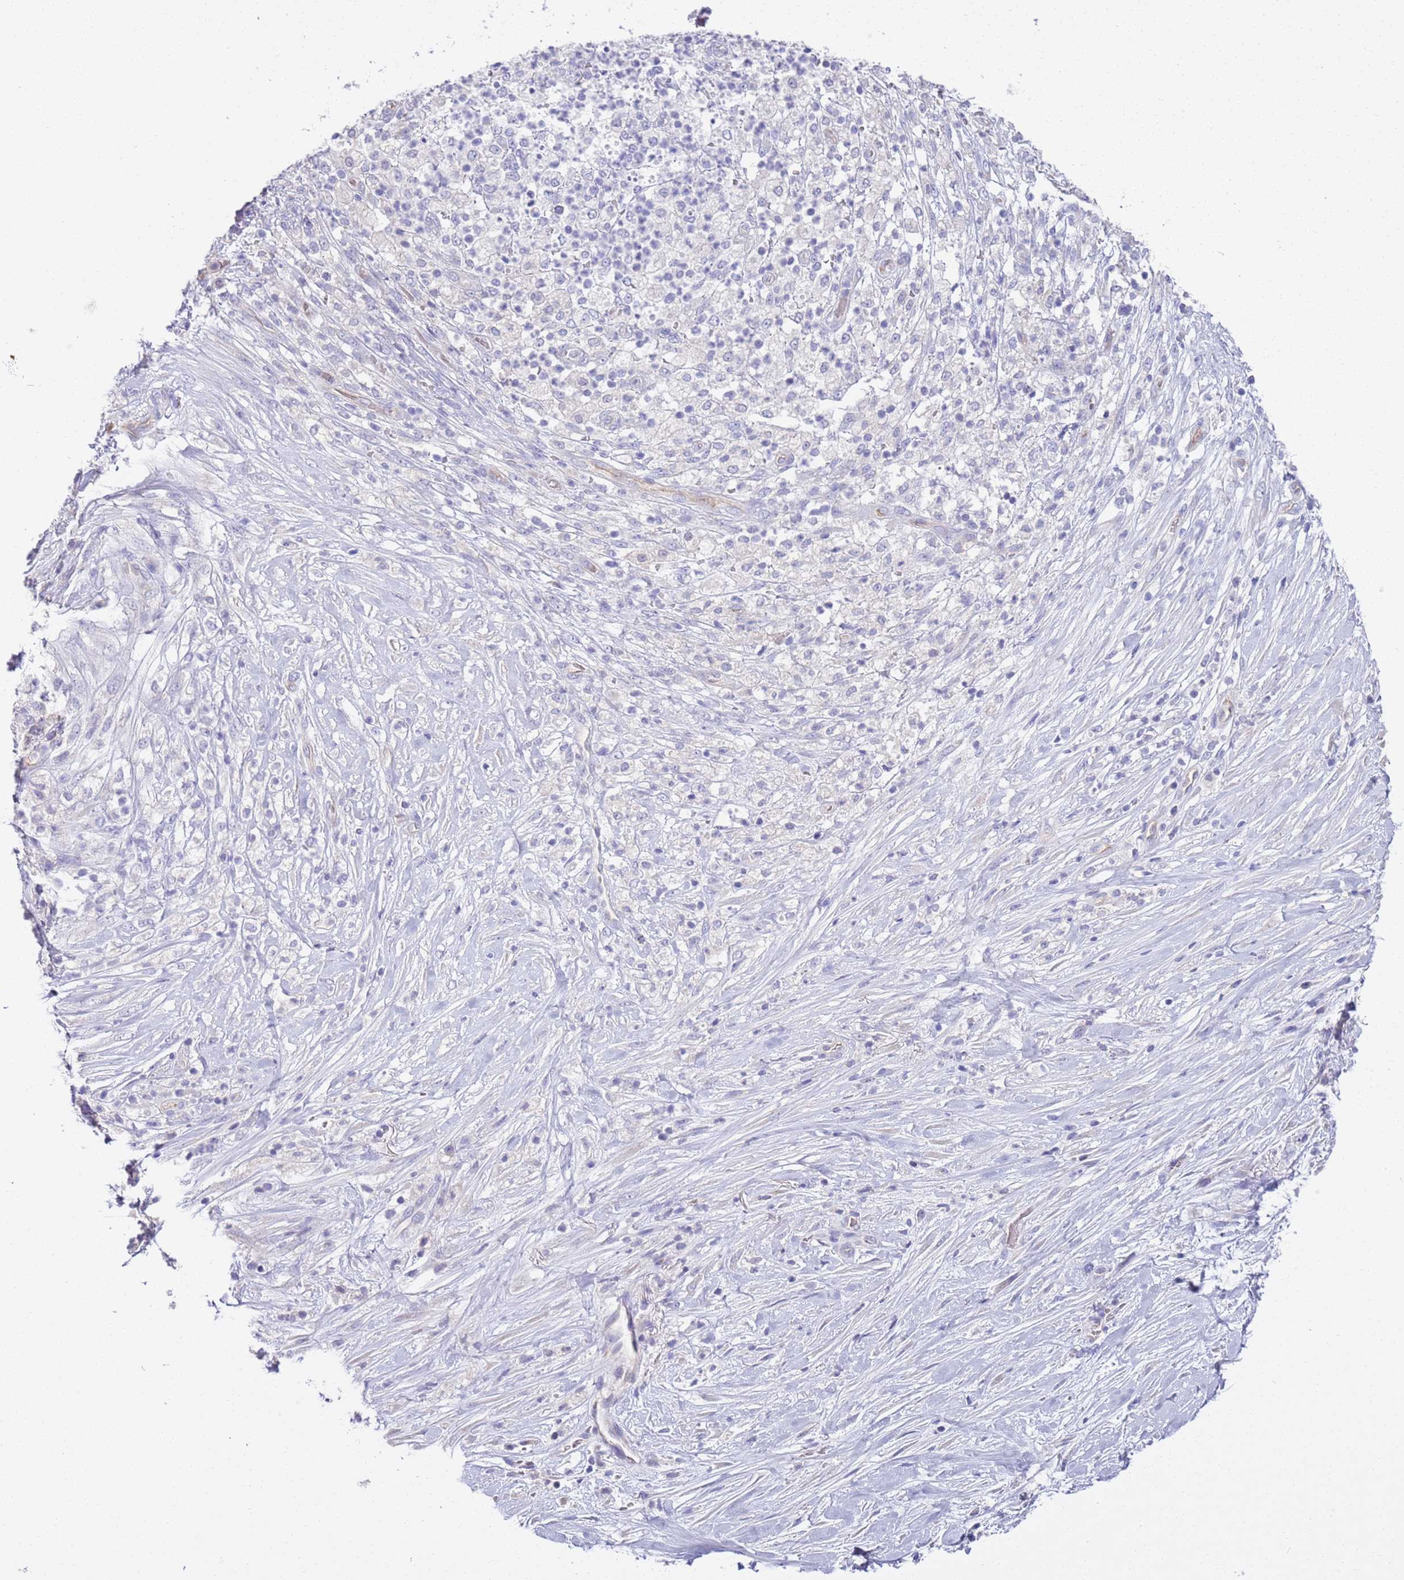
{"staining": {"intensity": "negative", "quantity": "none", "location": "none"}, "tissue": "pancreatic cancer", "cell_type": "Tumor cells", "image_type": "cancer", "snomed": [{"axis": "morphology", "description": "Adenocarcinoma, NOS"}, {"axis": "topography", "description": "Pancreas"}], "caption": "Tumor cells show no significant protein staining in pancreatic adenocarcinoma.", "gene": "BRMS1L", "patient": {"sex": "female", "age": 72}}